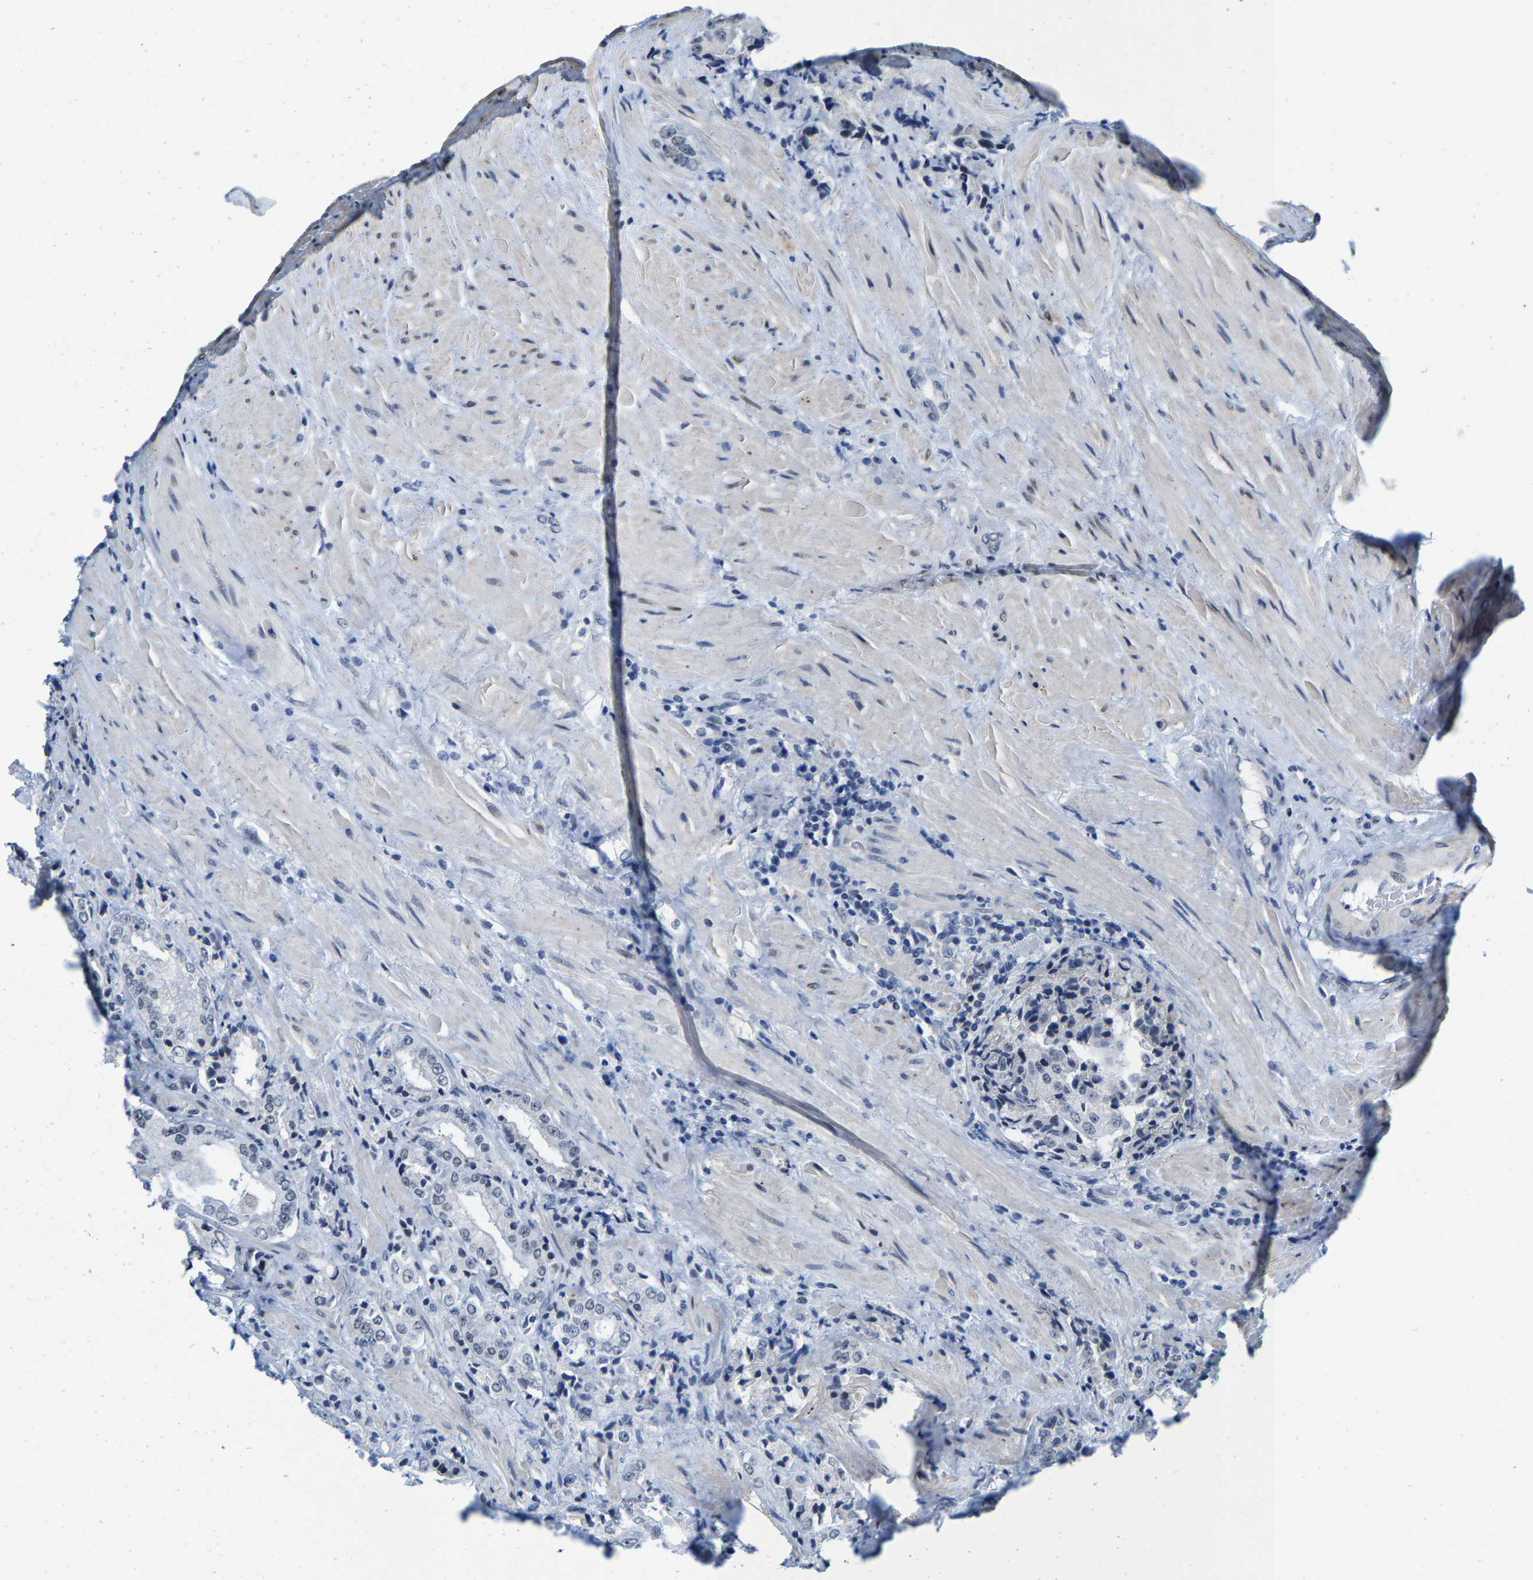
{"staining": {"intensity": "negative", "quantity": "none", "location": "none"}, "tissue": "prostate cancer", "cell_type": "Tumor cells", "image_type": "cancer", "snomed": [{"axis": "morphology", "description": "Adenocarcinoma, High grade"}, {"axis": "topography", "description": "Prostate"}], "caption": "Prostate cancer (adenocarcinoma (high-grade)) was stained to show a protein in brown. There is no significant staining in tumor cells.", "gene": "SETD1B", "patient": {"sex": "male", "age": 61}}